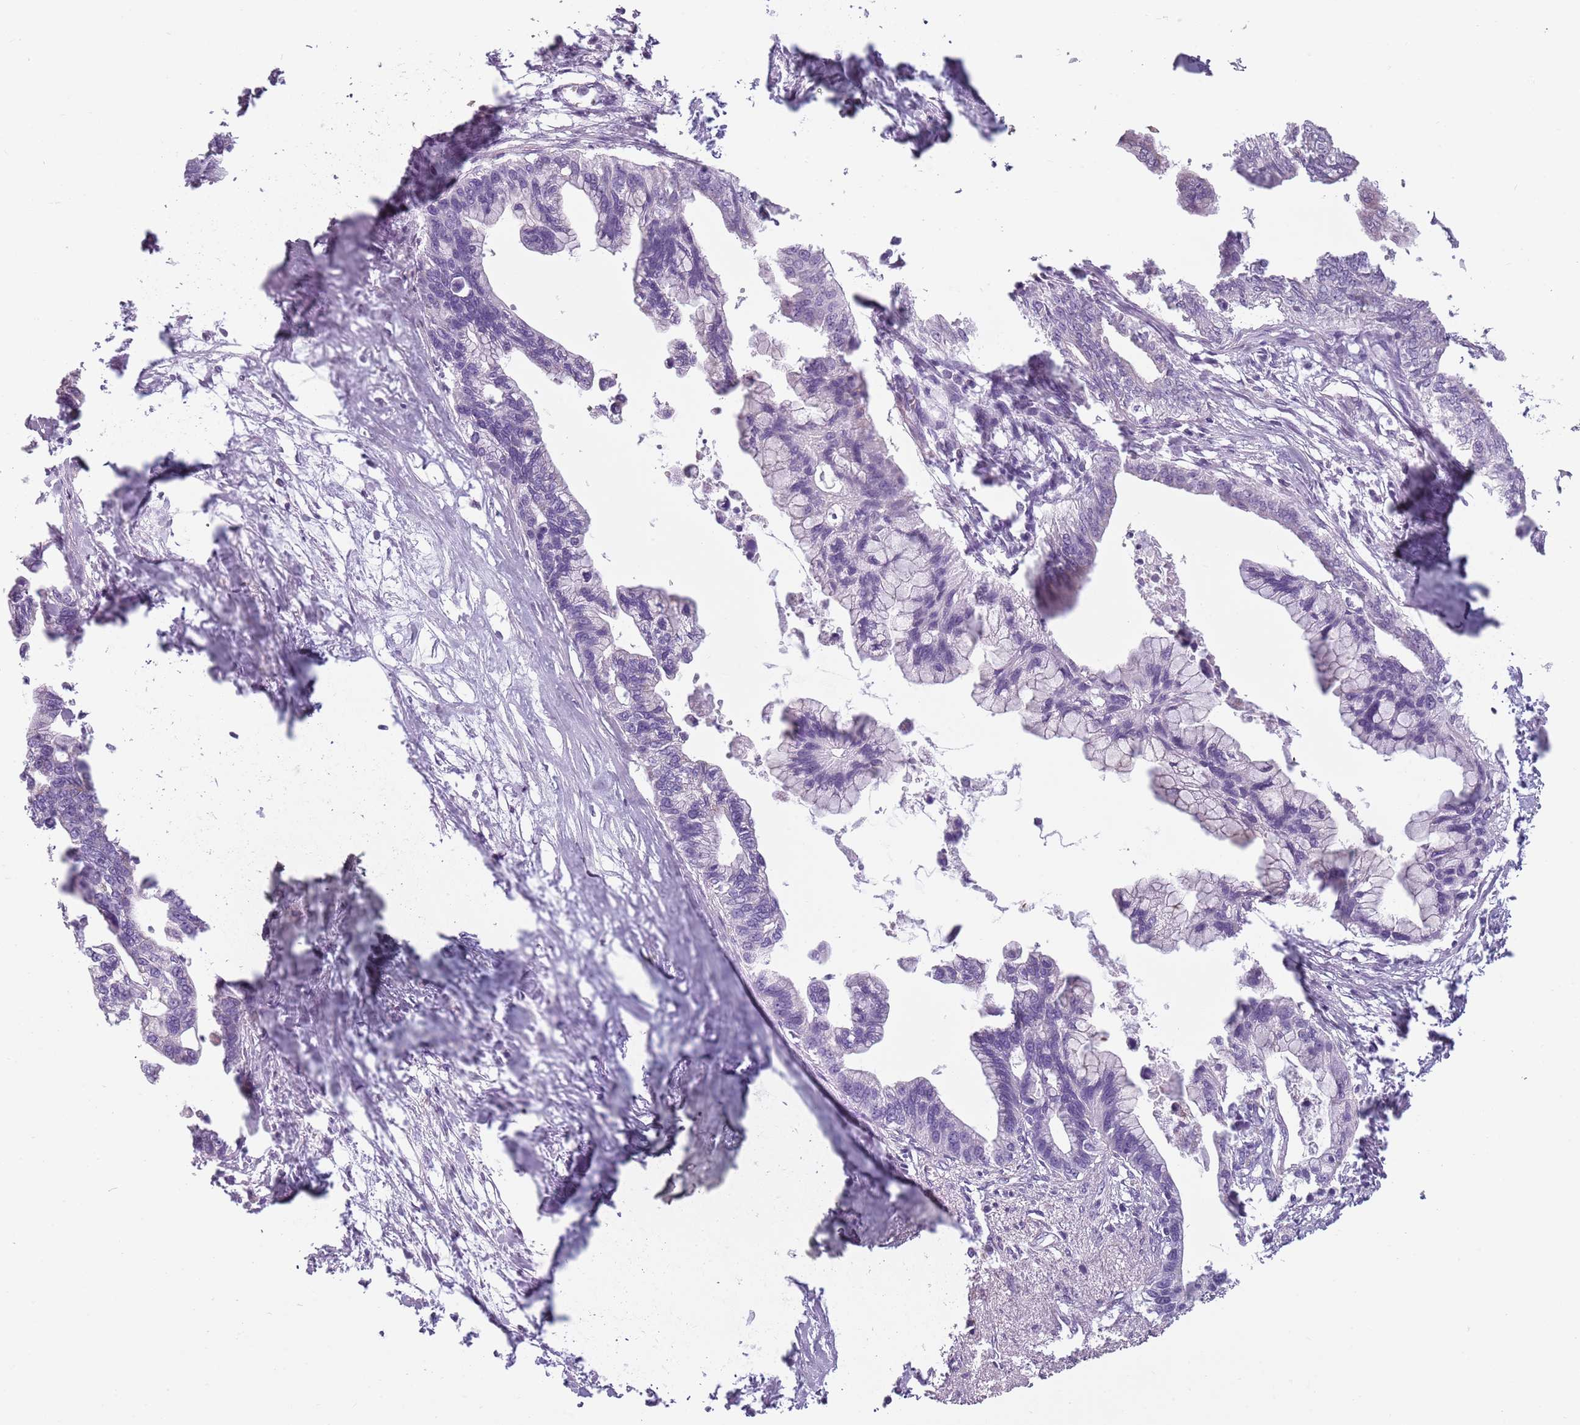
{"staining": {"intensity": "negative", "quantity": "none", "location": "none"}, "tissue": "pancreatic cancer", "cell_type": "Tumor cells", "image_type": "cancer", "snomed": [{"axis": "morphology", "description": "Adenocarcinoma, NOS"}, {"axis": "topography", "description": "Pancreas"}], "caption": "A high-resolution histopathology image shows immunohistochemistry (IHC) staining of pancreatic cancer, which exhibits no significant staining in tumor cells.", "gene": "MEGF8", "patient": {"sex": "female", "age": 83}}